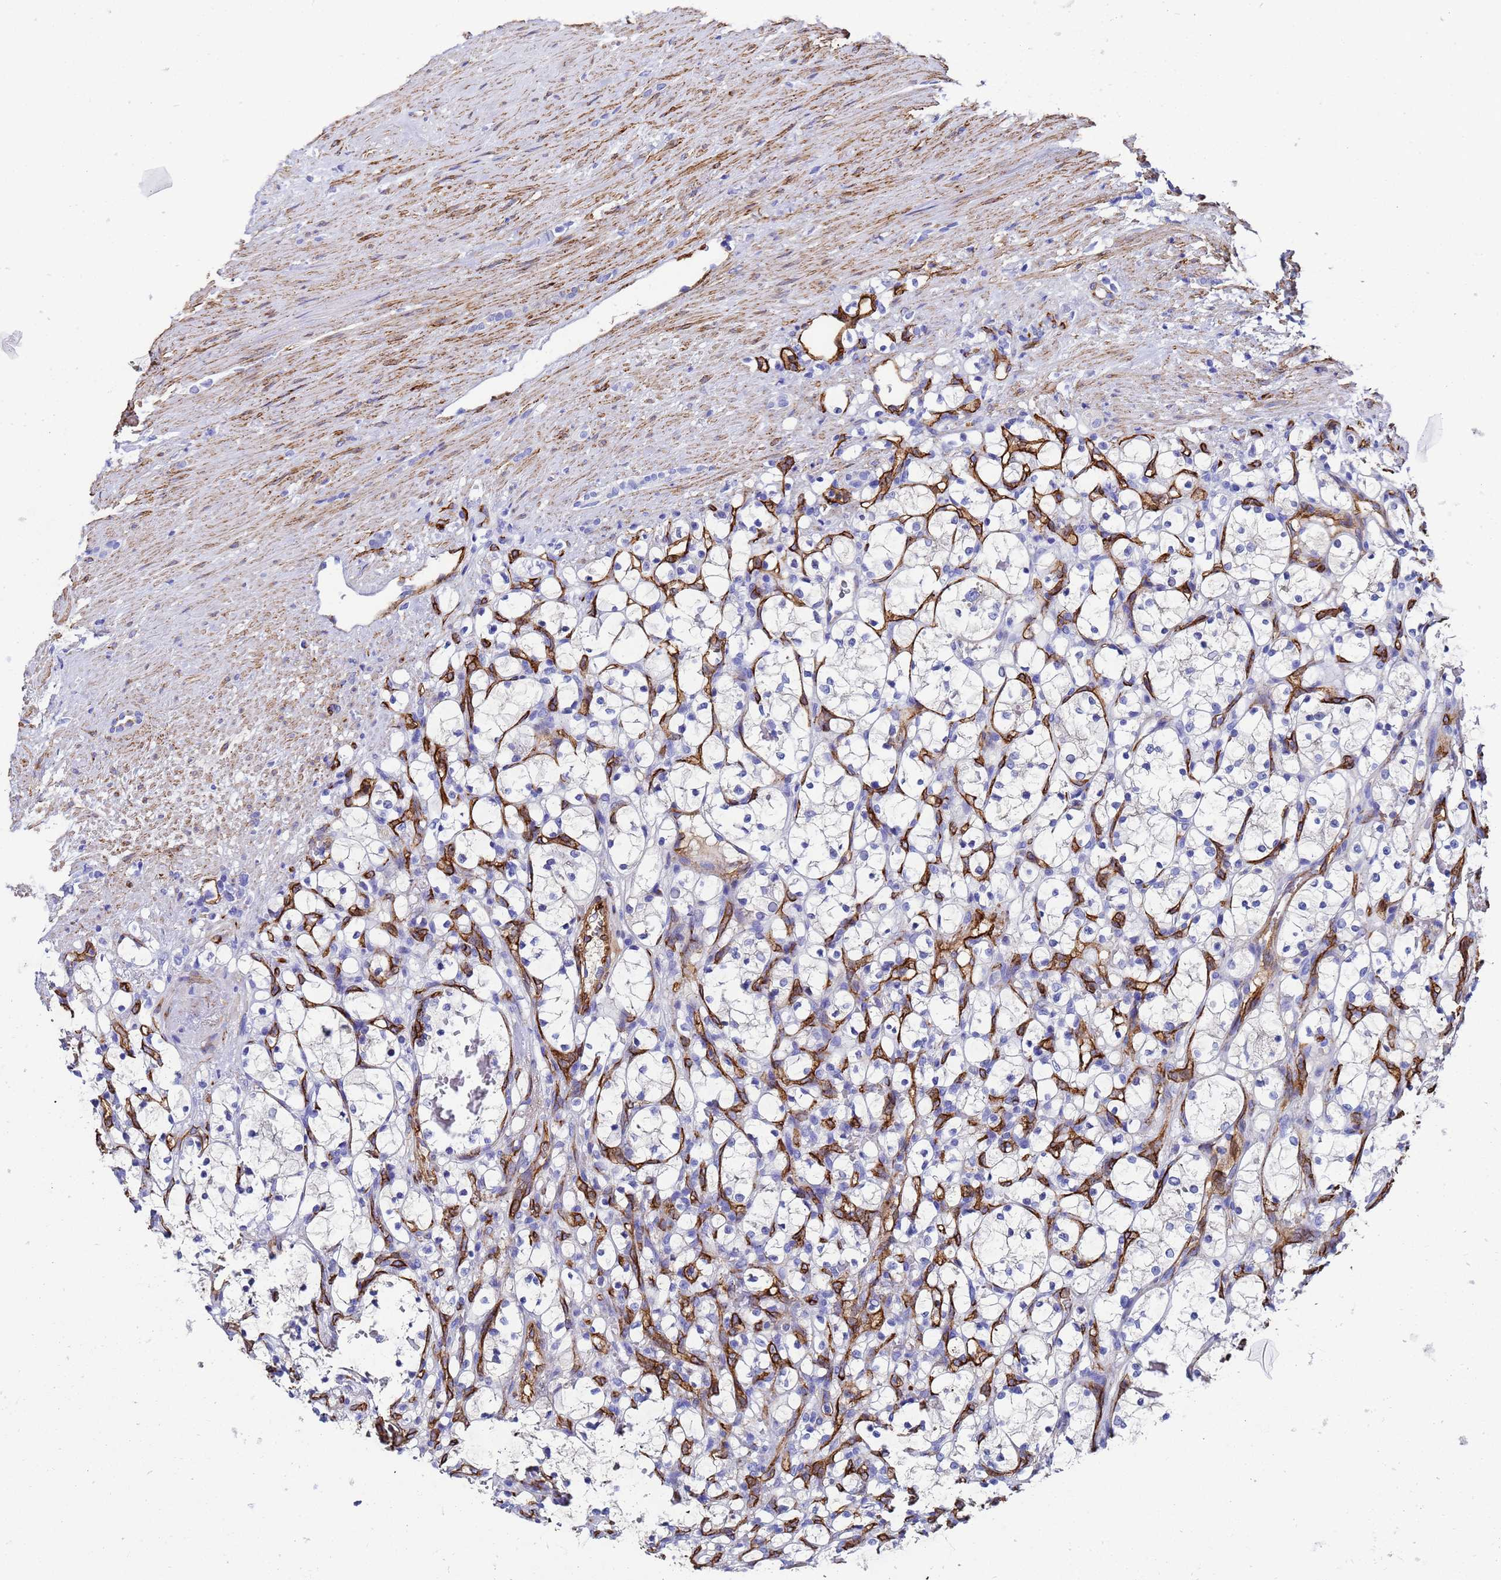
{"staining": {"intensity": "negative", "quantity": "none", "location": "none"}, "tissue": "renal cancer", "cell_type": "Tumor cells", "image_type": "cancer", "snomed": [{"axis": "morphology", "description": "Adenocarcinoma, NOS"}, {"axis": "topography", "description": "Kidney"}], "caption": "DAB immunohistochemical staining of renal adenocarcinoma exhibits no significant positivity in tumor cells.", "gene": "ADIPOQ", "patient": {"sex": "female", "age": 69}}